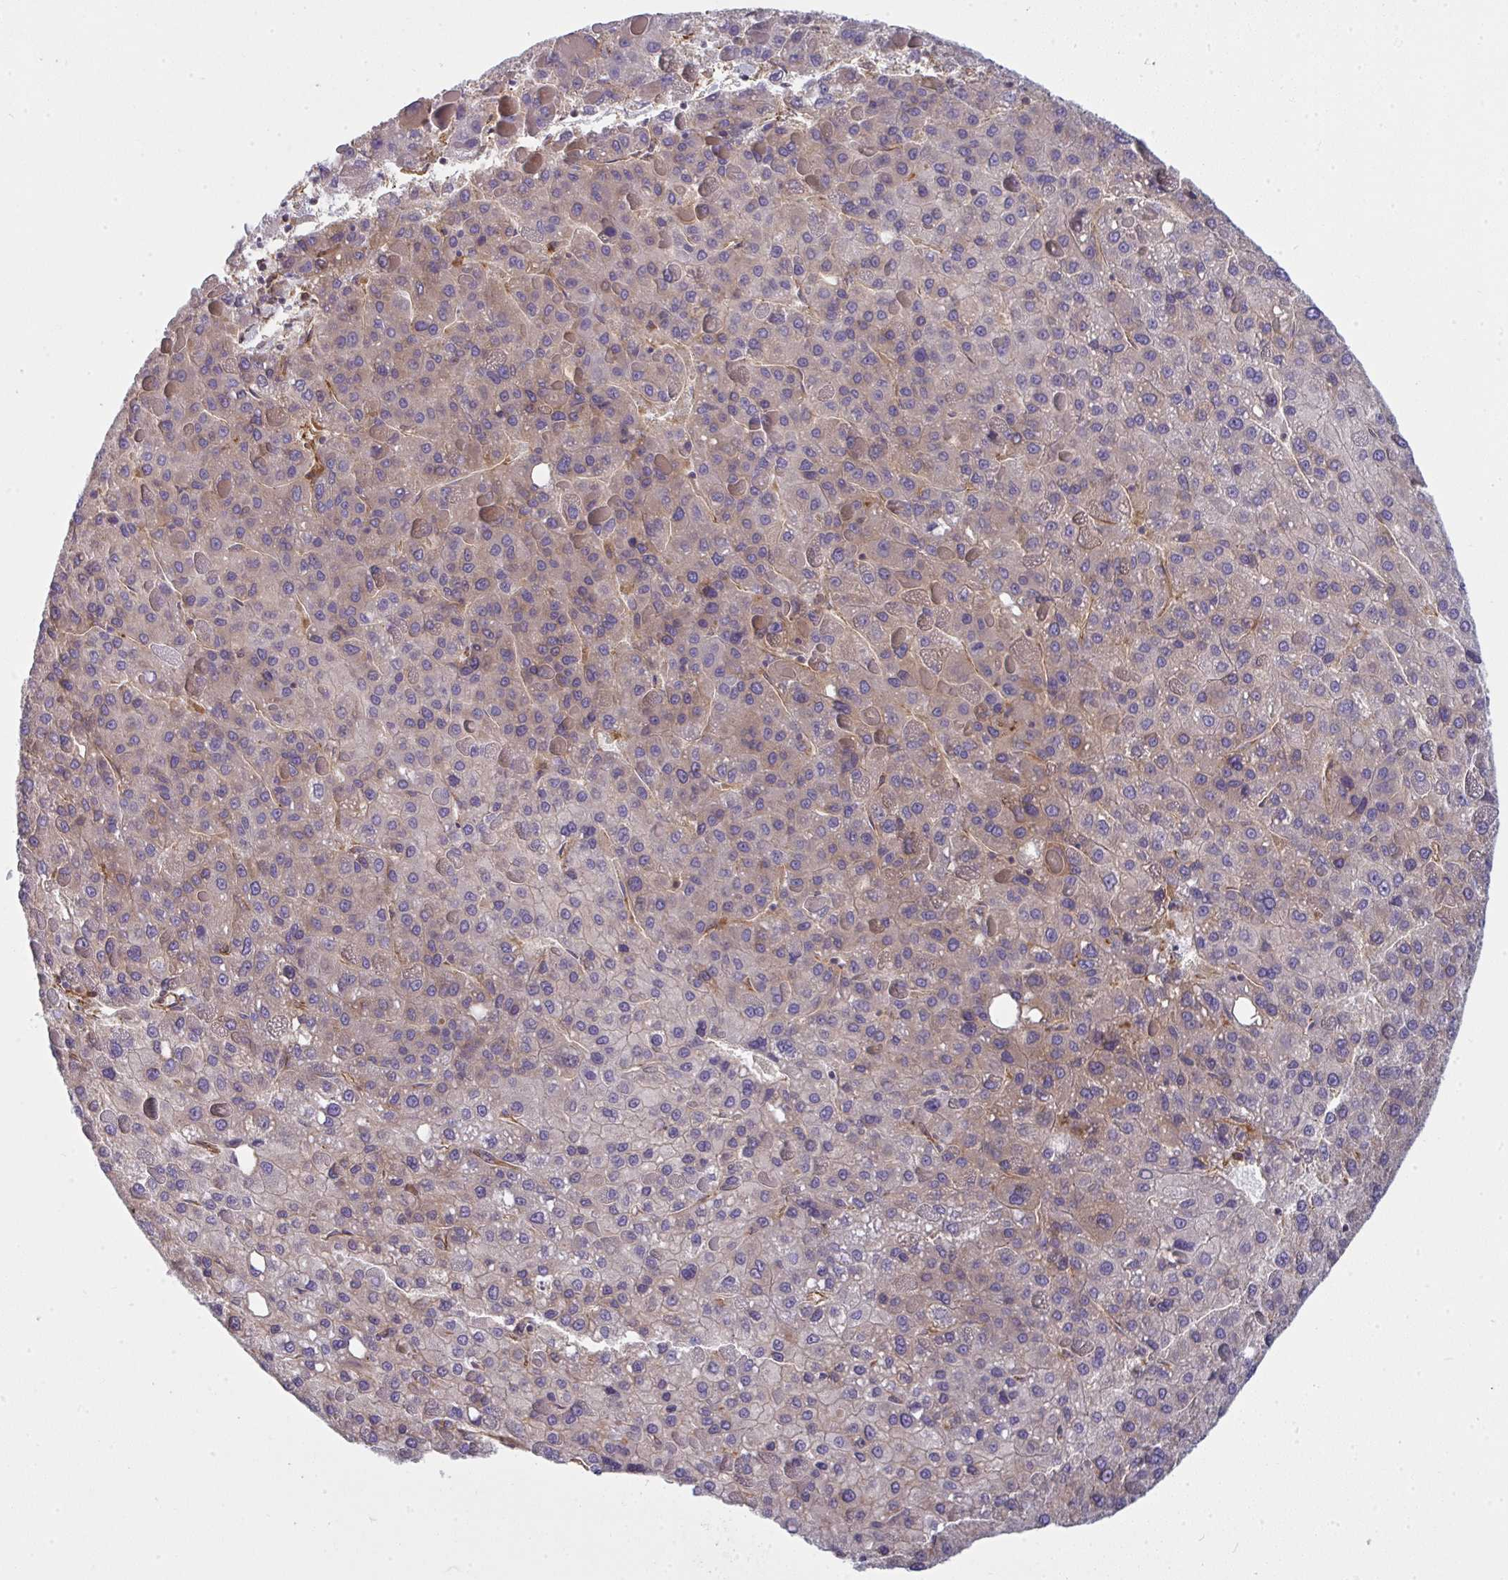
{"staining": {"intensity": "weak", "quantity": "25%-75%", "location": "cytoplasmic/membranous"}, "tissue": "liver cancer", "cell_type": "Tumor cells", "image_type": "cancer", "snomed": [{"axis": "morphology", "description": "Carcinoma, Hepatocellular, NOS"}, {"axis": "topography", "description": "Liver"}], "caption": "There is low levels of weak cytoplasmic/membranous staining in tumor cells of liver hepatocellular carcinoma, as demonstrated by immunohistochemical staining (brown color).", "gene": "DYNC1I2", "patient": {"sex": "female", "age": 82}}